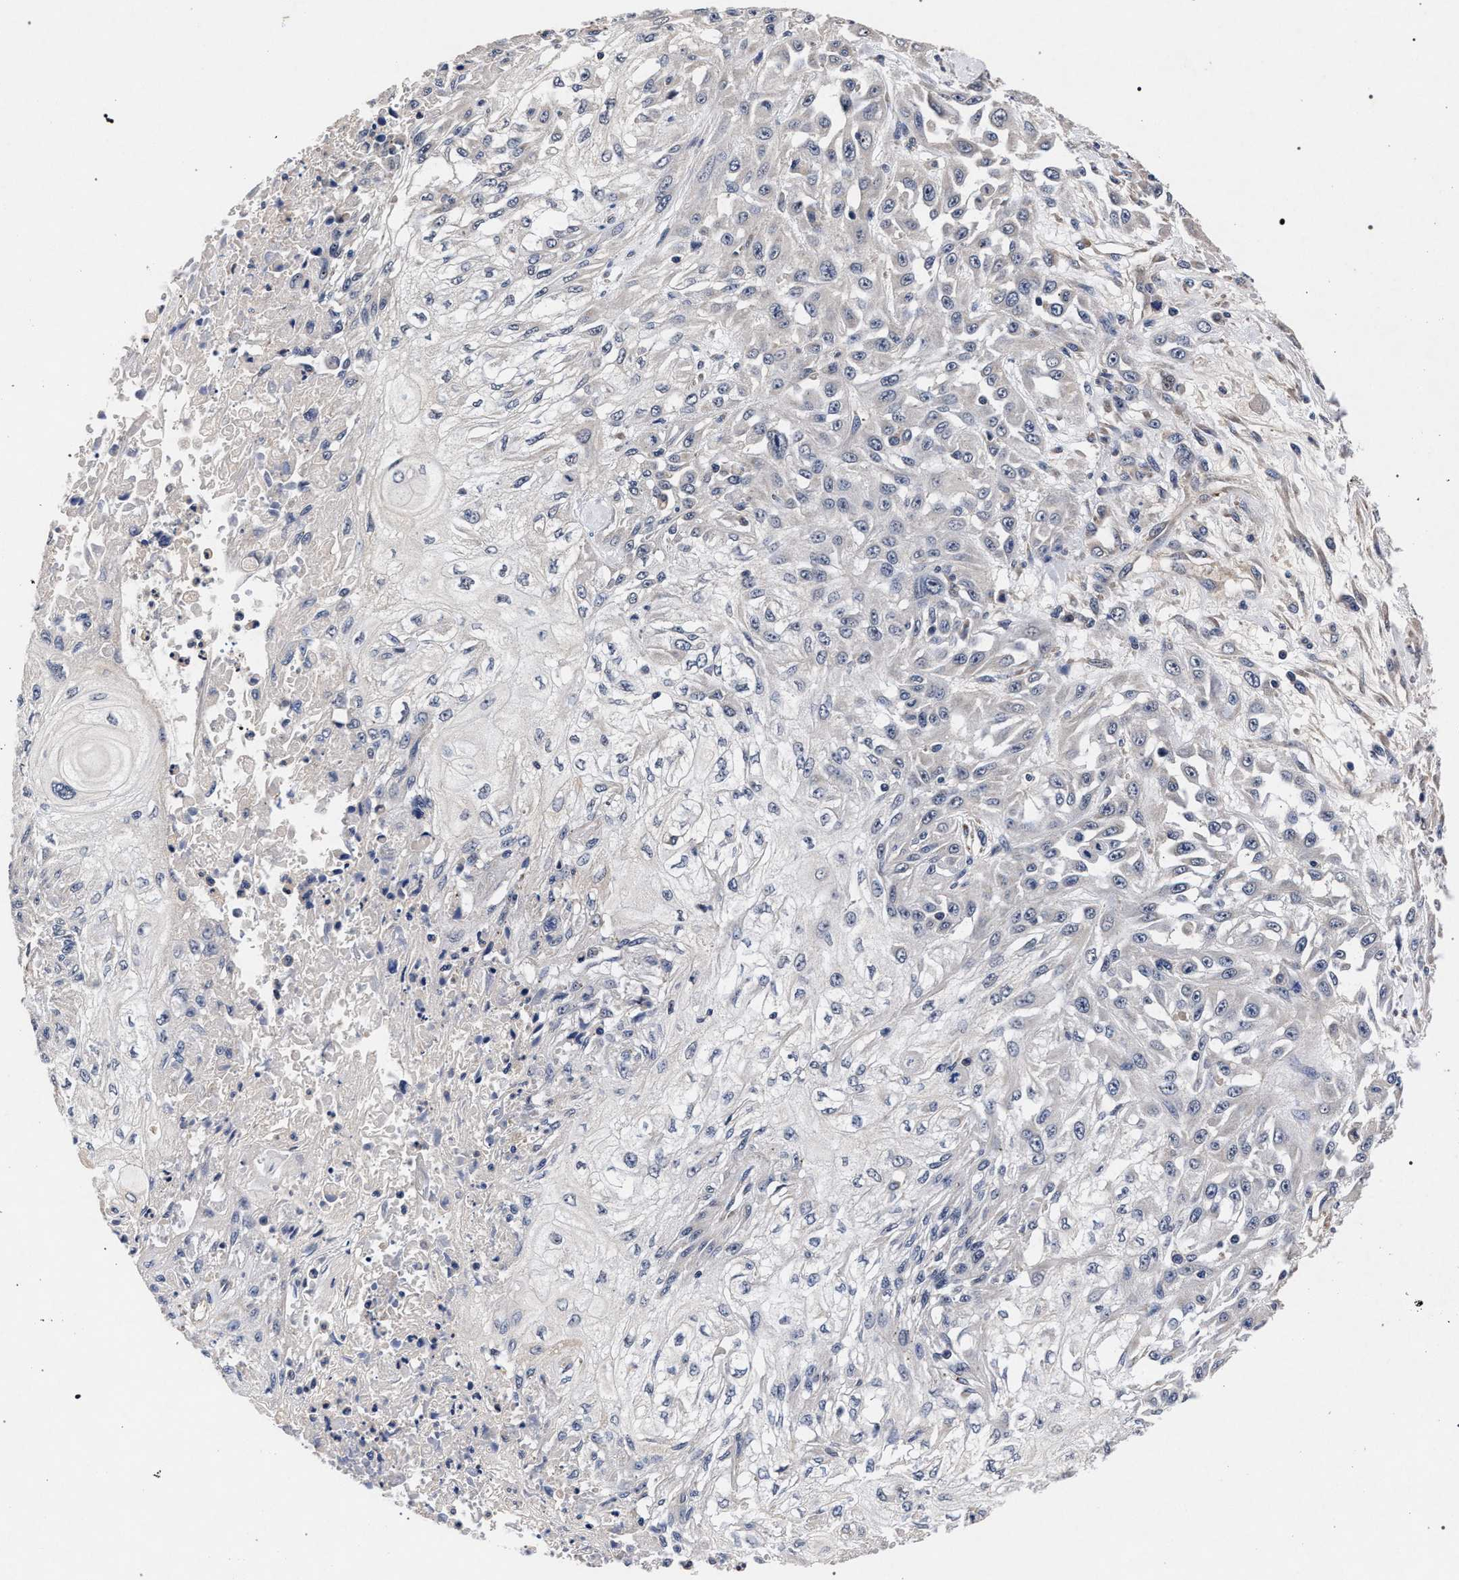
{"staining": {"intensity": "negative", "quantity": "none", "location": "none"}, "tissue": "skin cancer", "cell_type": "Tumor cells", "image_type": "cancer", "snomed": [{"axis": "morphology", "description": "Squamous cell carcinoma, NOS"}, {"axis": "morphology", "description": "Squamous cell carcinoma, metastatic, NOS"}, {"axis": "topography", "description": "Skin"}, {"axis": "topography", "description": "Lymph node"}], "caption": "There is no significant positivity in tumor cells of skin metastatic squamous cell carcinoma. The staining is performed using DAB brown chromogen with nuclei counter-stained in using hematoxylin.", "gene": "CFAP95", "patient": {"sex": "male", "age": 75}}